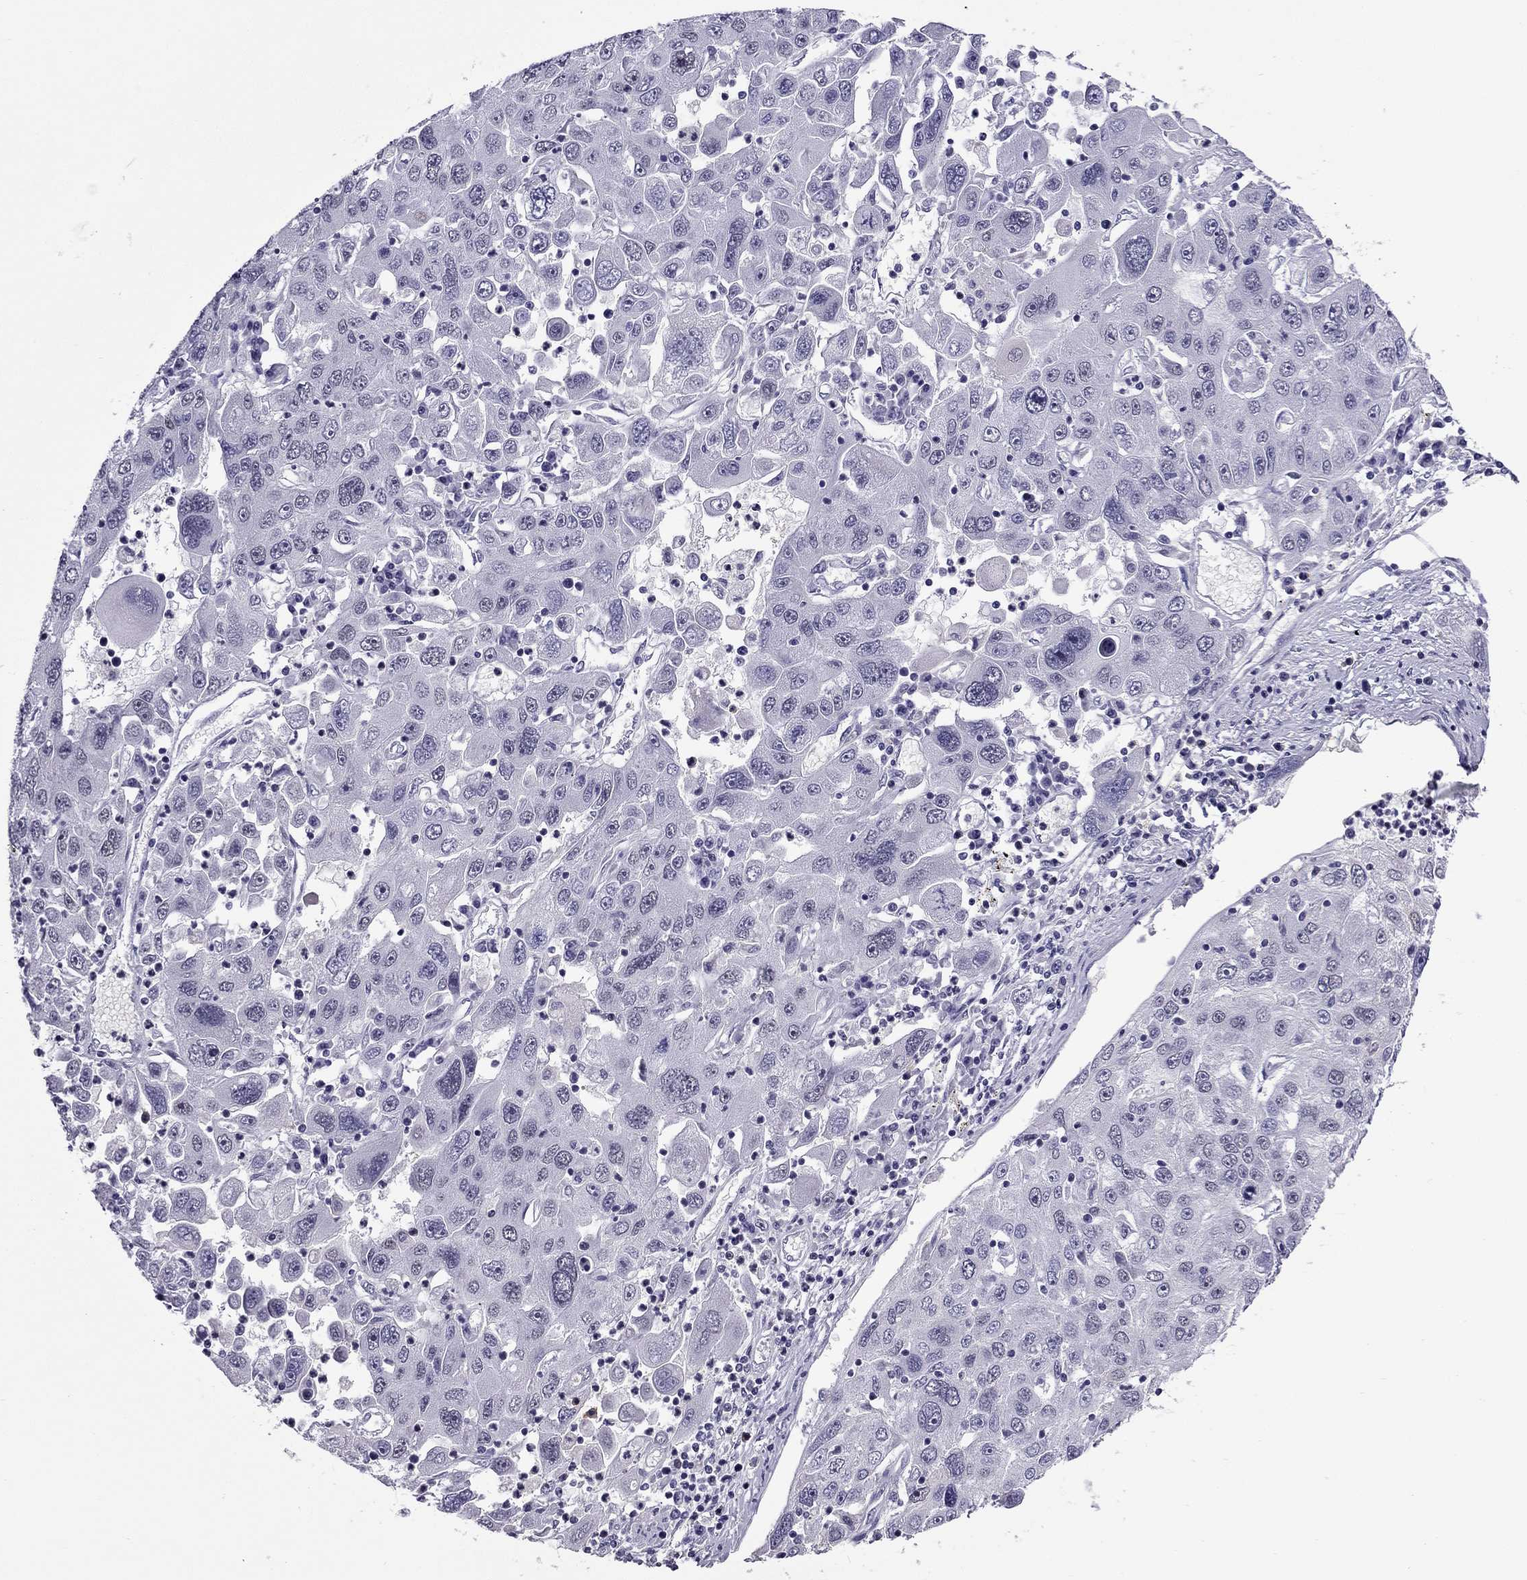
{"staining": {"intensity": "negative", "quantity": "none", "location": "none"}, "tissue": "stomach cancer", "cell_type": "Tumor cells", "image_type": "cancer", "snomed": [{"axis": "morphology", "description": "Adenocarcinoma, NOS"}, {"axis": "topography", "description": "Stomach"}], "caption": "Adenocarcinoma (stomach) stained for a protein using IHC displays no positivity tumor cells.", "gene": "MYLK3", "patient": {"sex": "male", "age": 56}}